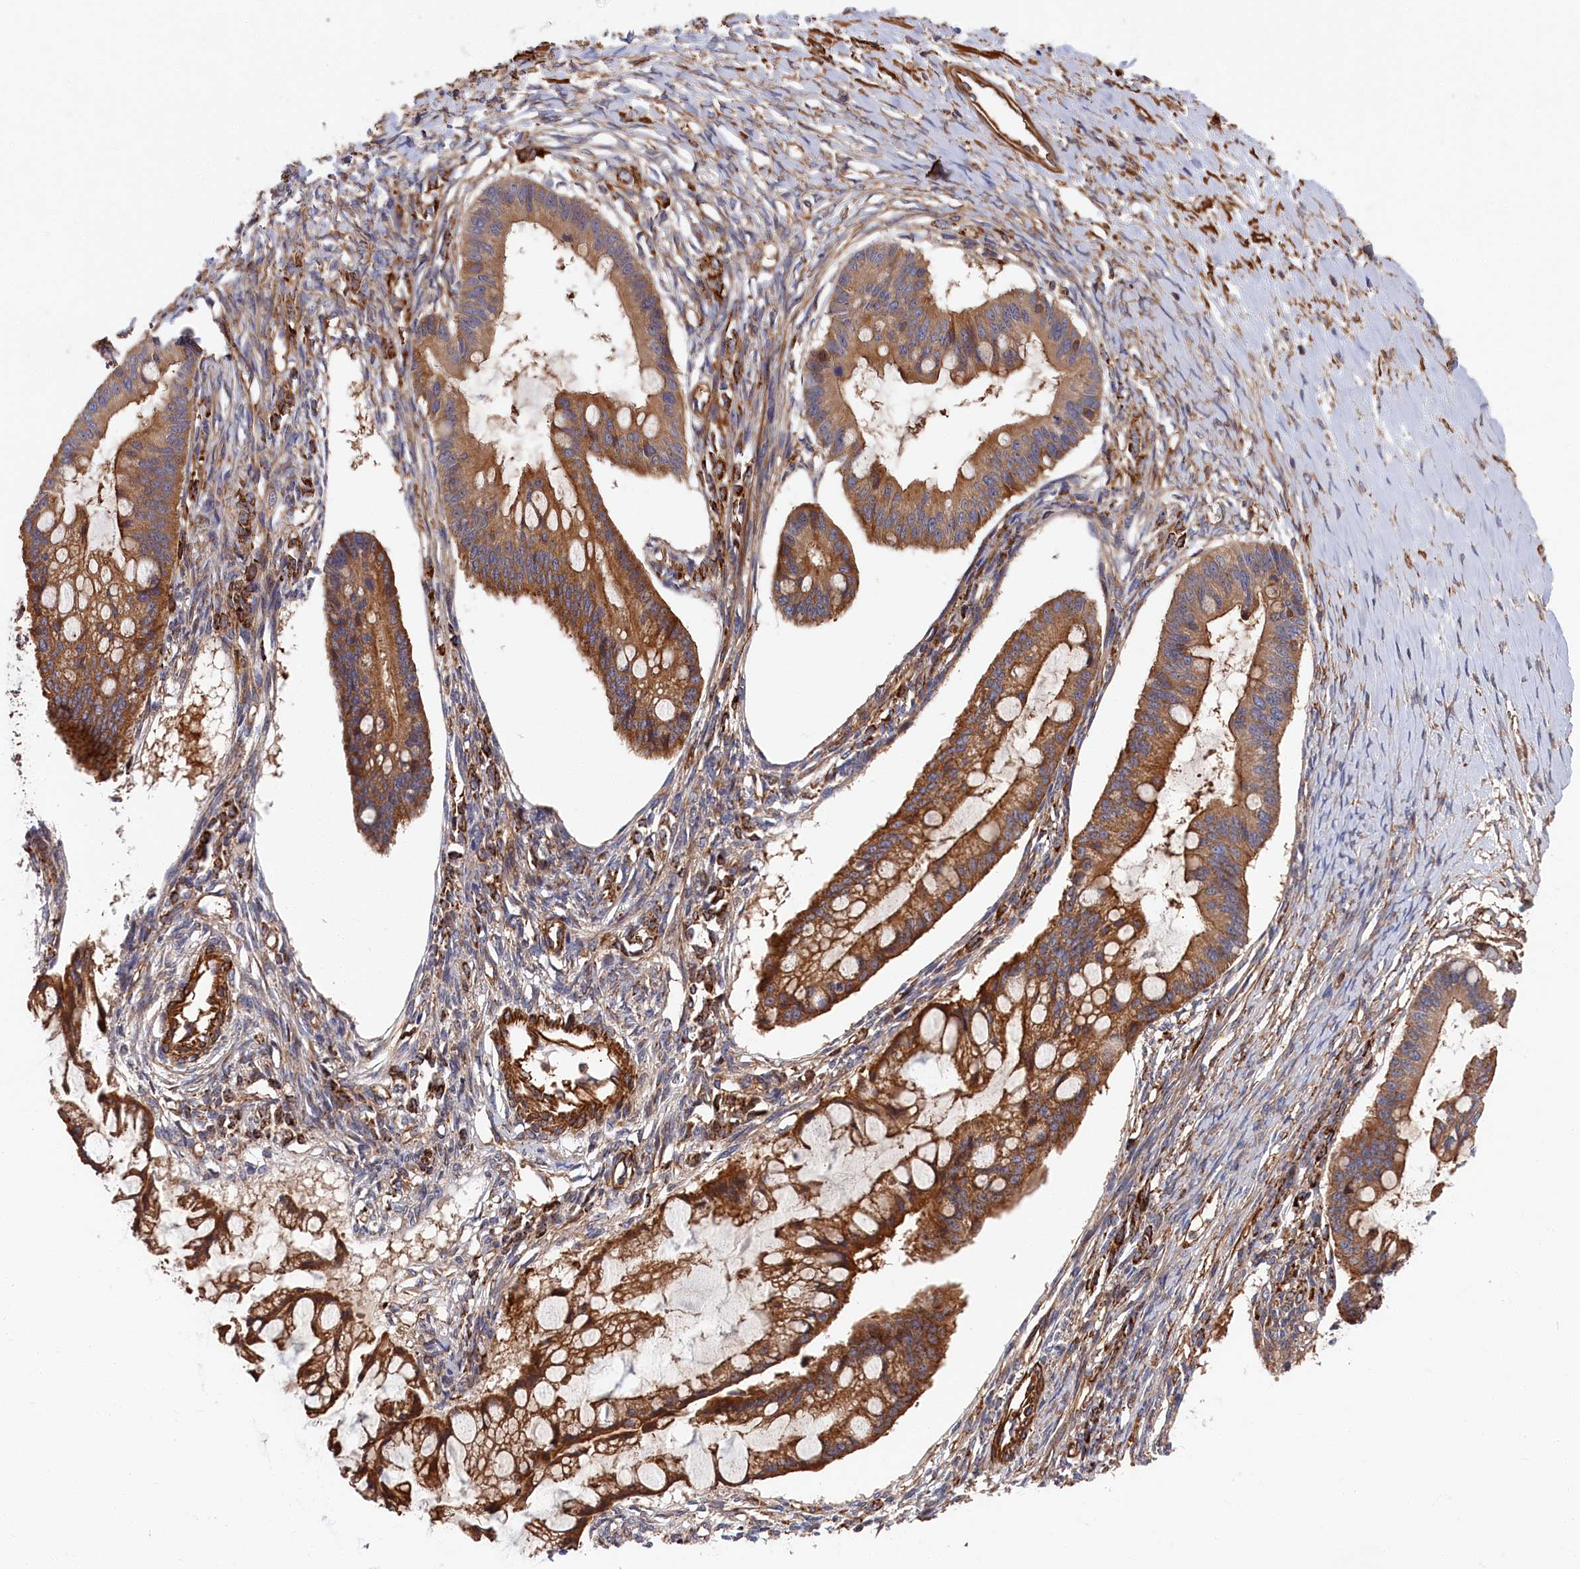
{"staining": {"intensity": "moderate", "quantity": ">75%", "location": "cytoplasmic/membranous"}, "tissue": "ovarian cancer", "cell_type": "Tumor cells", "image_type": "cancer", "snomed": [{"axis": "morphology", "description": "Cystadenocarcinoma, mucinous, NOS"}, {"axis": "topography", "description": "Ovary"}], "caption": "Immunohistochemical staining of ovarian mucinous cystadenocarcinoma reveals moderate cytoplasmic/membranous protein staining in about >75% of tumor cells.", "gene": "LDHD", "patient": {"sex": "female", "age": 73}}